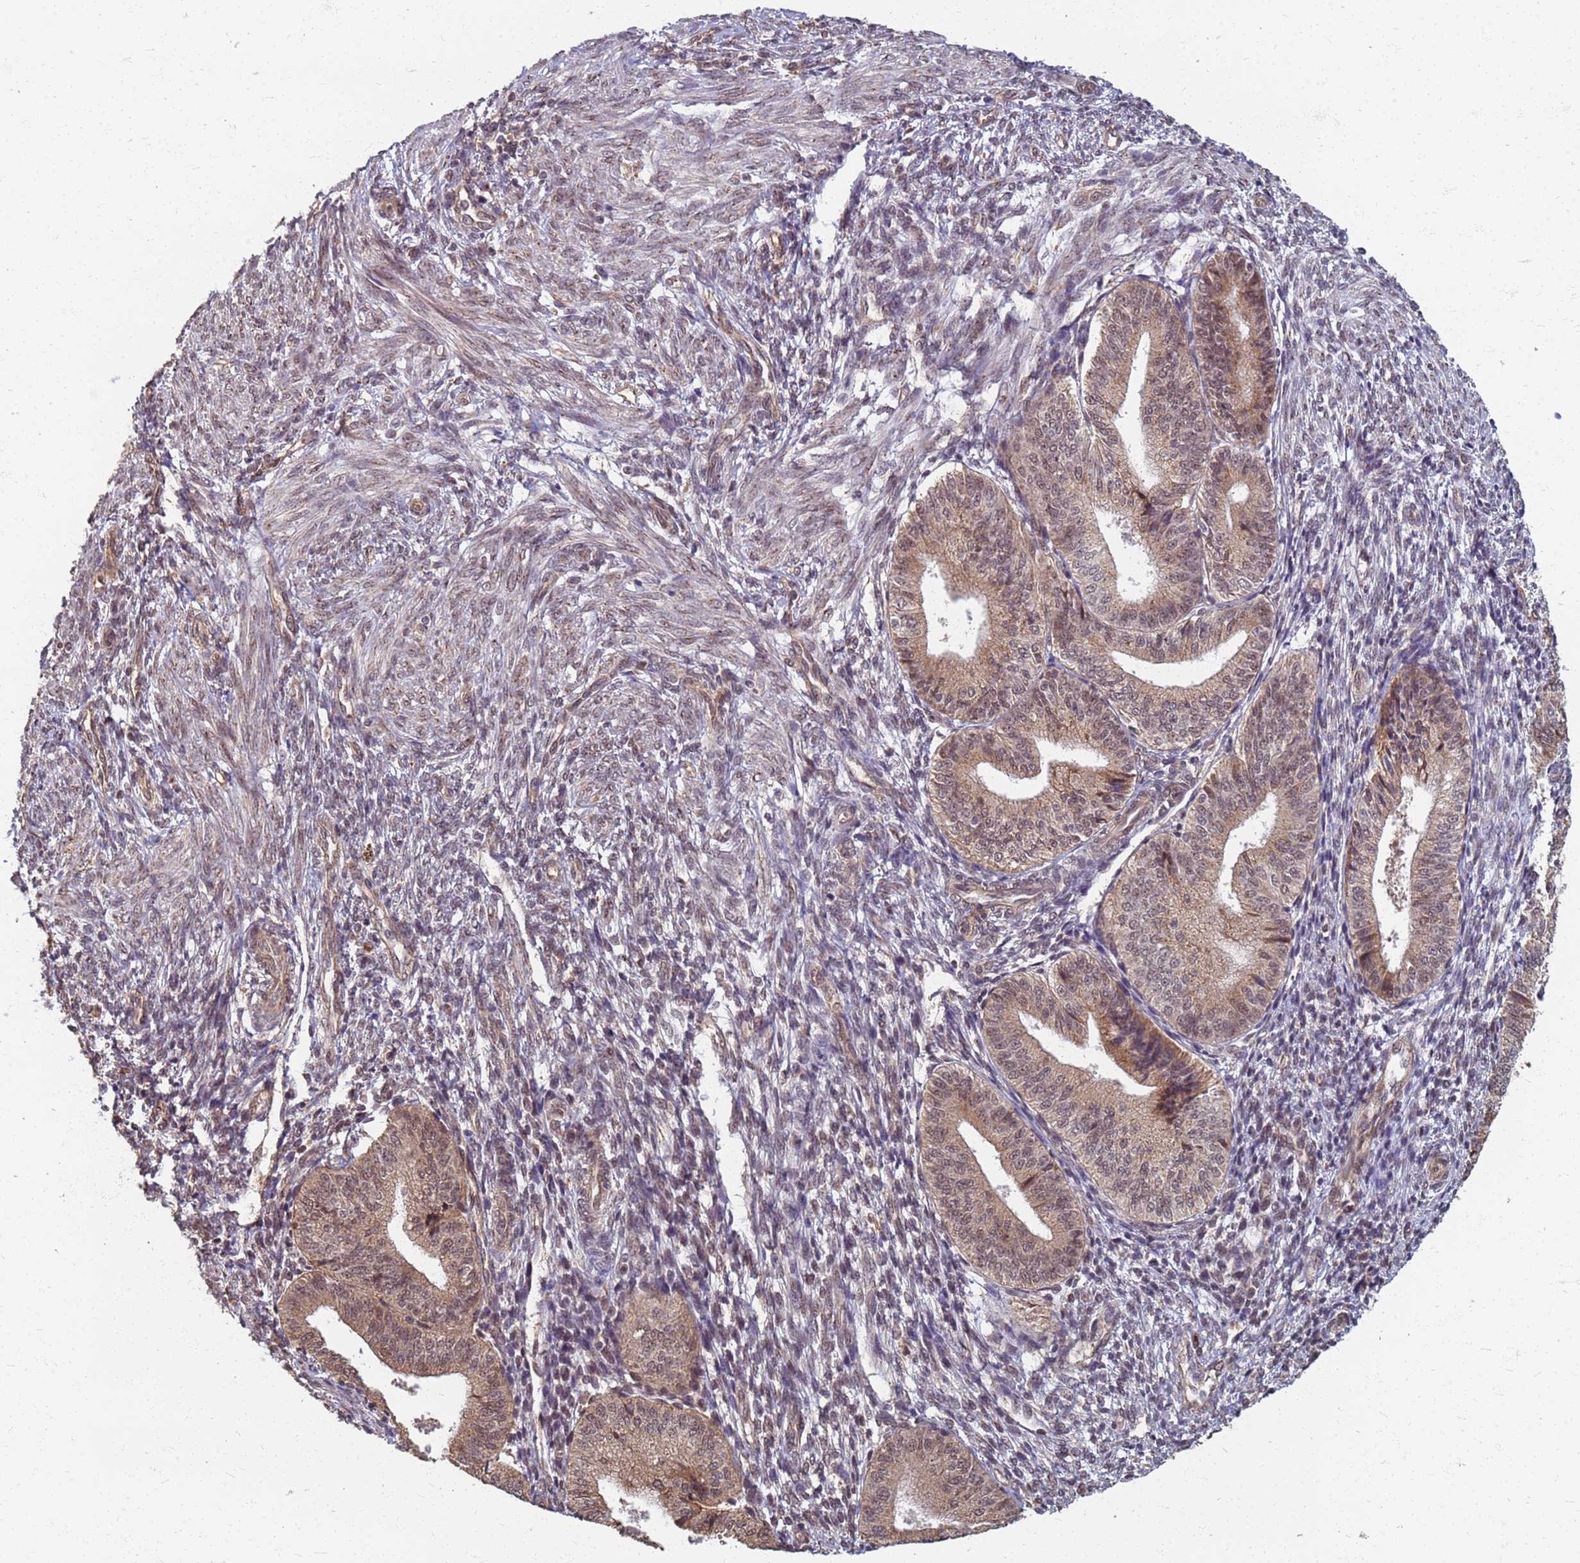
{"staining": {"intensity": "weak", "quantity": ">75%", "location": "cytoplasmic/membranous,nuclear"}, "tissue": "endometrium", "cell_type": "Cells in endometrial stroma", "image_type": "normal", "snomed": [{"axis": "morphology", "description": "Normal tissue, NOS"}, {"axis": "topography", "description": "Endometrium"}], "caption": "High-power microscopy captured an immunohistochemistry (IHC) histopathology image of benign endometrium, revealing weak cytoplasmic/membranous,nuclear staining in approximately >75% of cells in endometrial stroma. (DAB = brown stain, brightfield microscopy at high magnification).", "gene": "ITGB4", "patient": {"sex": "female", "age": 34}}